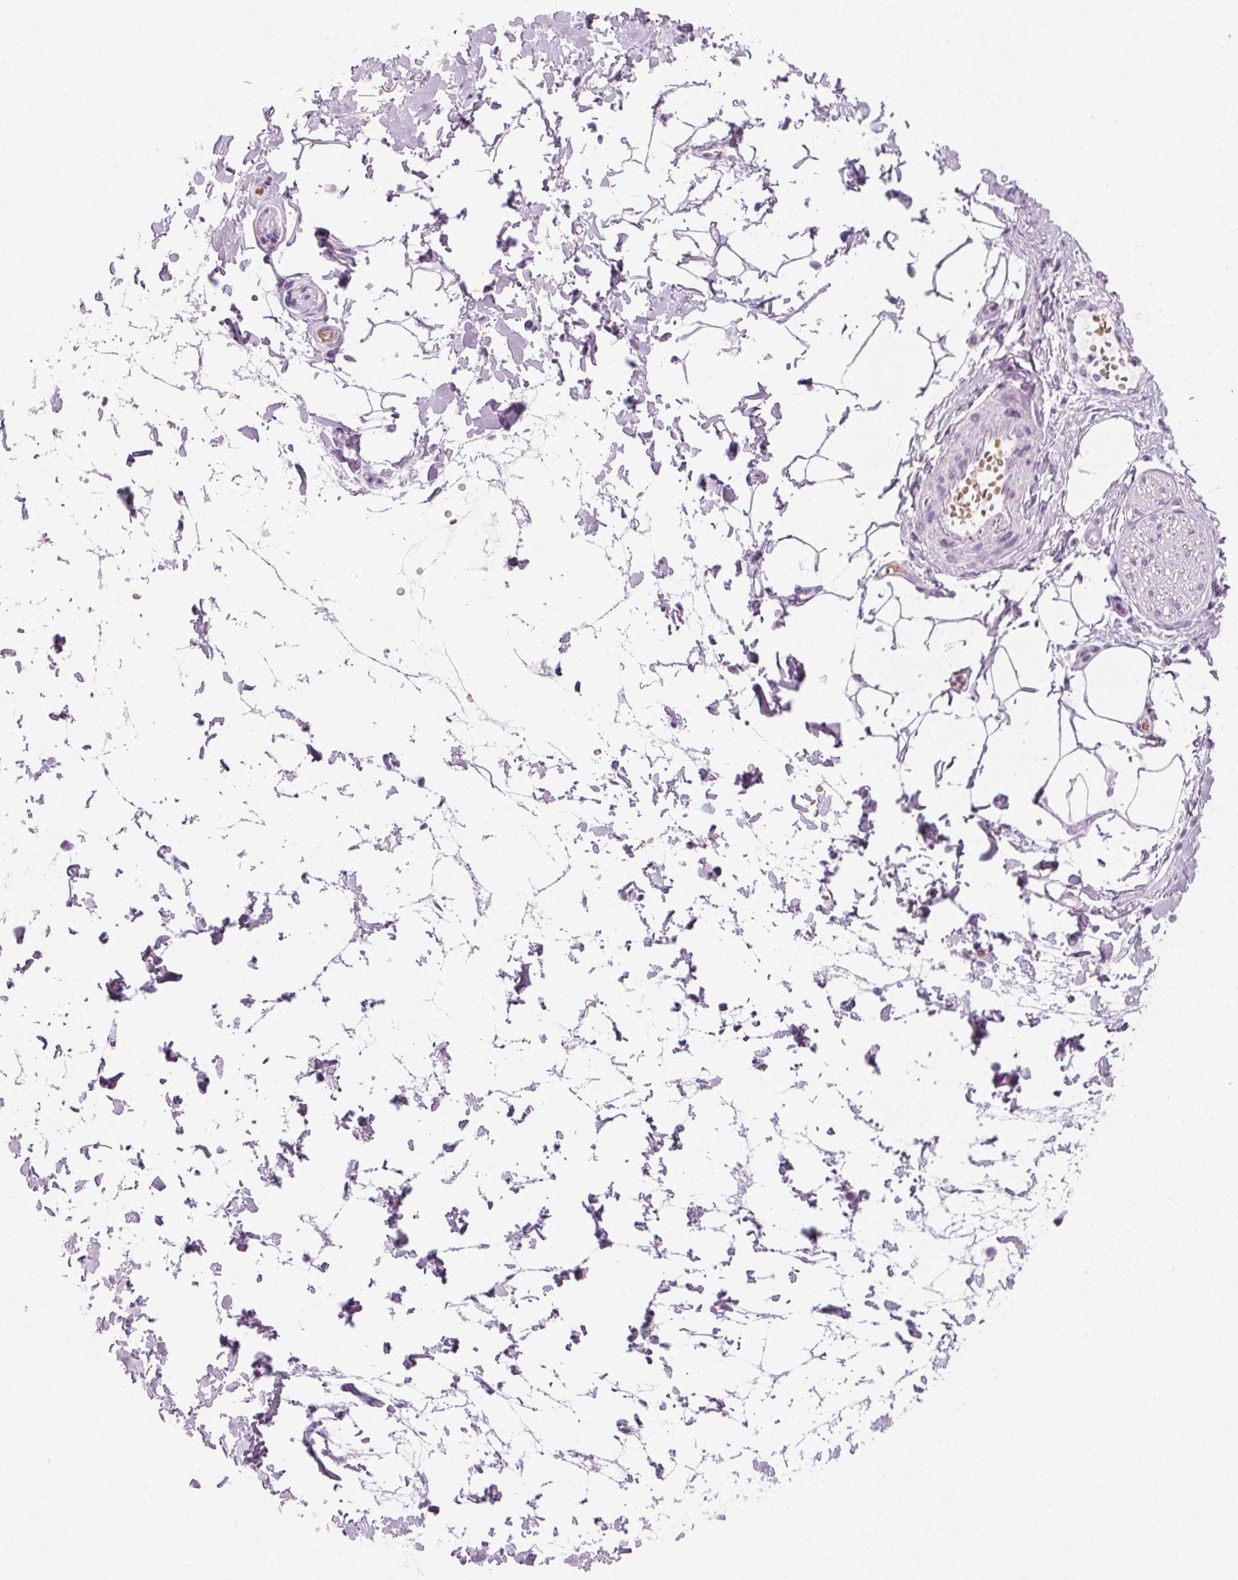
{"staining": {"intensity": "negative", "quantity": "none", "location": "none"}, "tissue": "adipose tissue", "cell_type": "Adipocytes", "image_type": "normal", "snomed": [{"axis": "morphology", "description": "Normal tissue, NOS"}, {"axis": "topography", "description": "Smooth muscle"}, {"axis": "topography", "description": "Peripheral nerve tissue"}], "caption": "IHC histopathology image of benign adipose tissue: human adipose tissue stained with DAB exhibits no significant protein expression in adipocytes.", "gene": "DNTTIP2", "patient": {"sex": "male", "age": 58}}